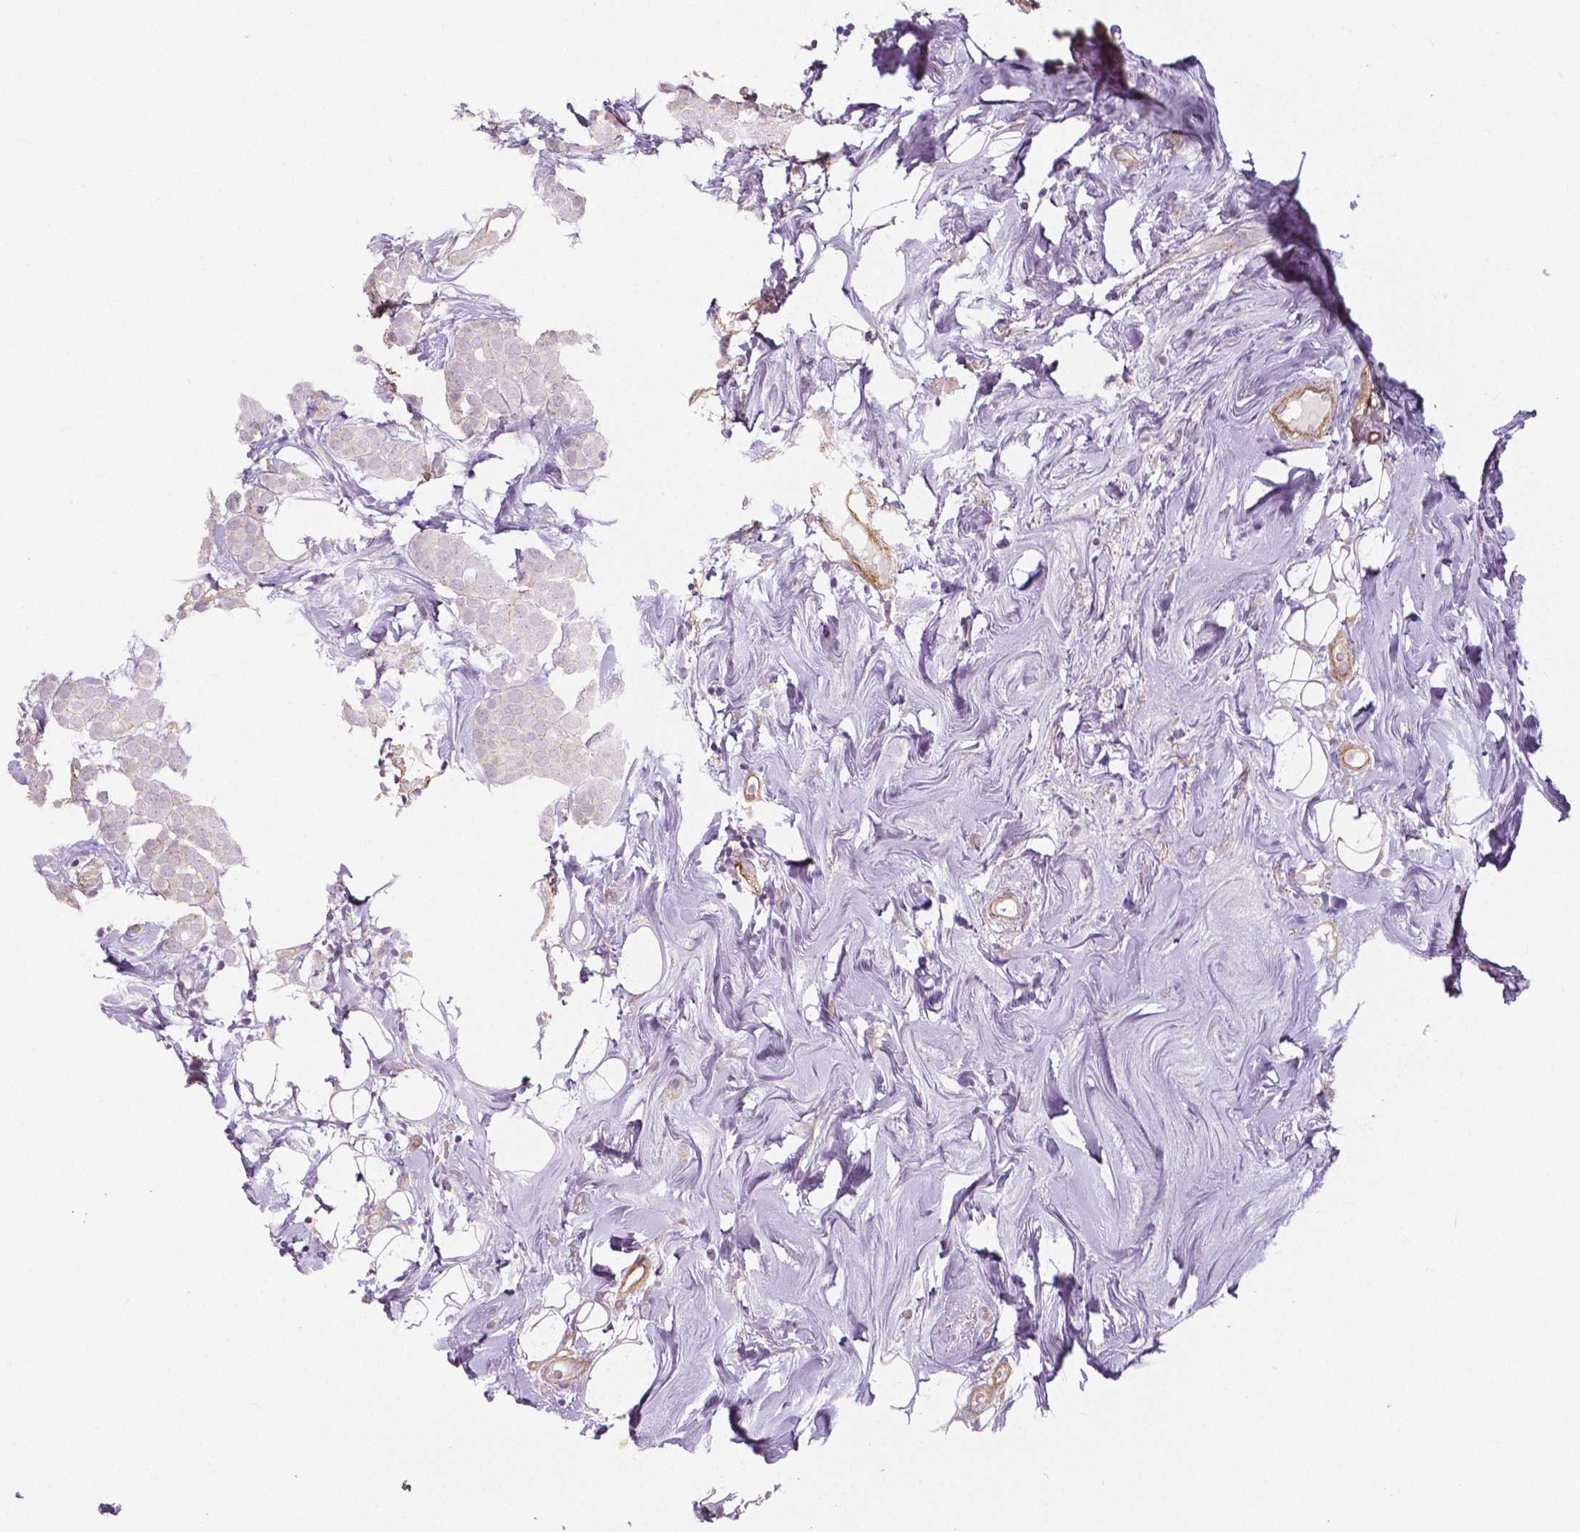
{"staining": {"intensity": "negative", "quantity": "none", "location": "none"}, "tissue": "breast cancer", "cell_type": "Tumor cells", "image_type": "cancer", "snomed": [{"axis": "morphology", "description": "Lobular carcinoma"}, {"axis": "topography", "description": "Breast"}], "caption": "Tumor cells show no significant protein staining in breast cancer (lobular carcinoma).", "gene": "FLT1", "patient": {"sex": "female", "age": 49}}